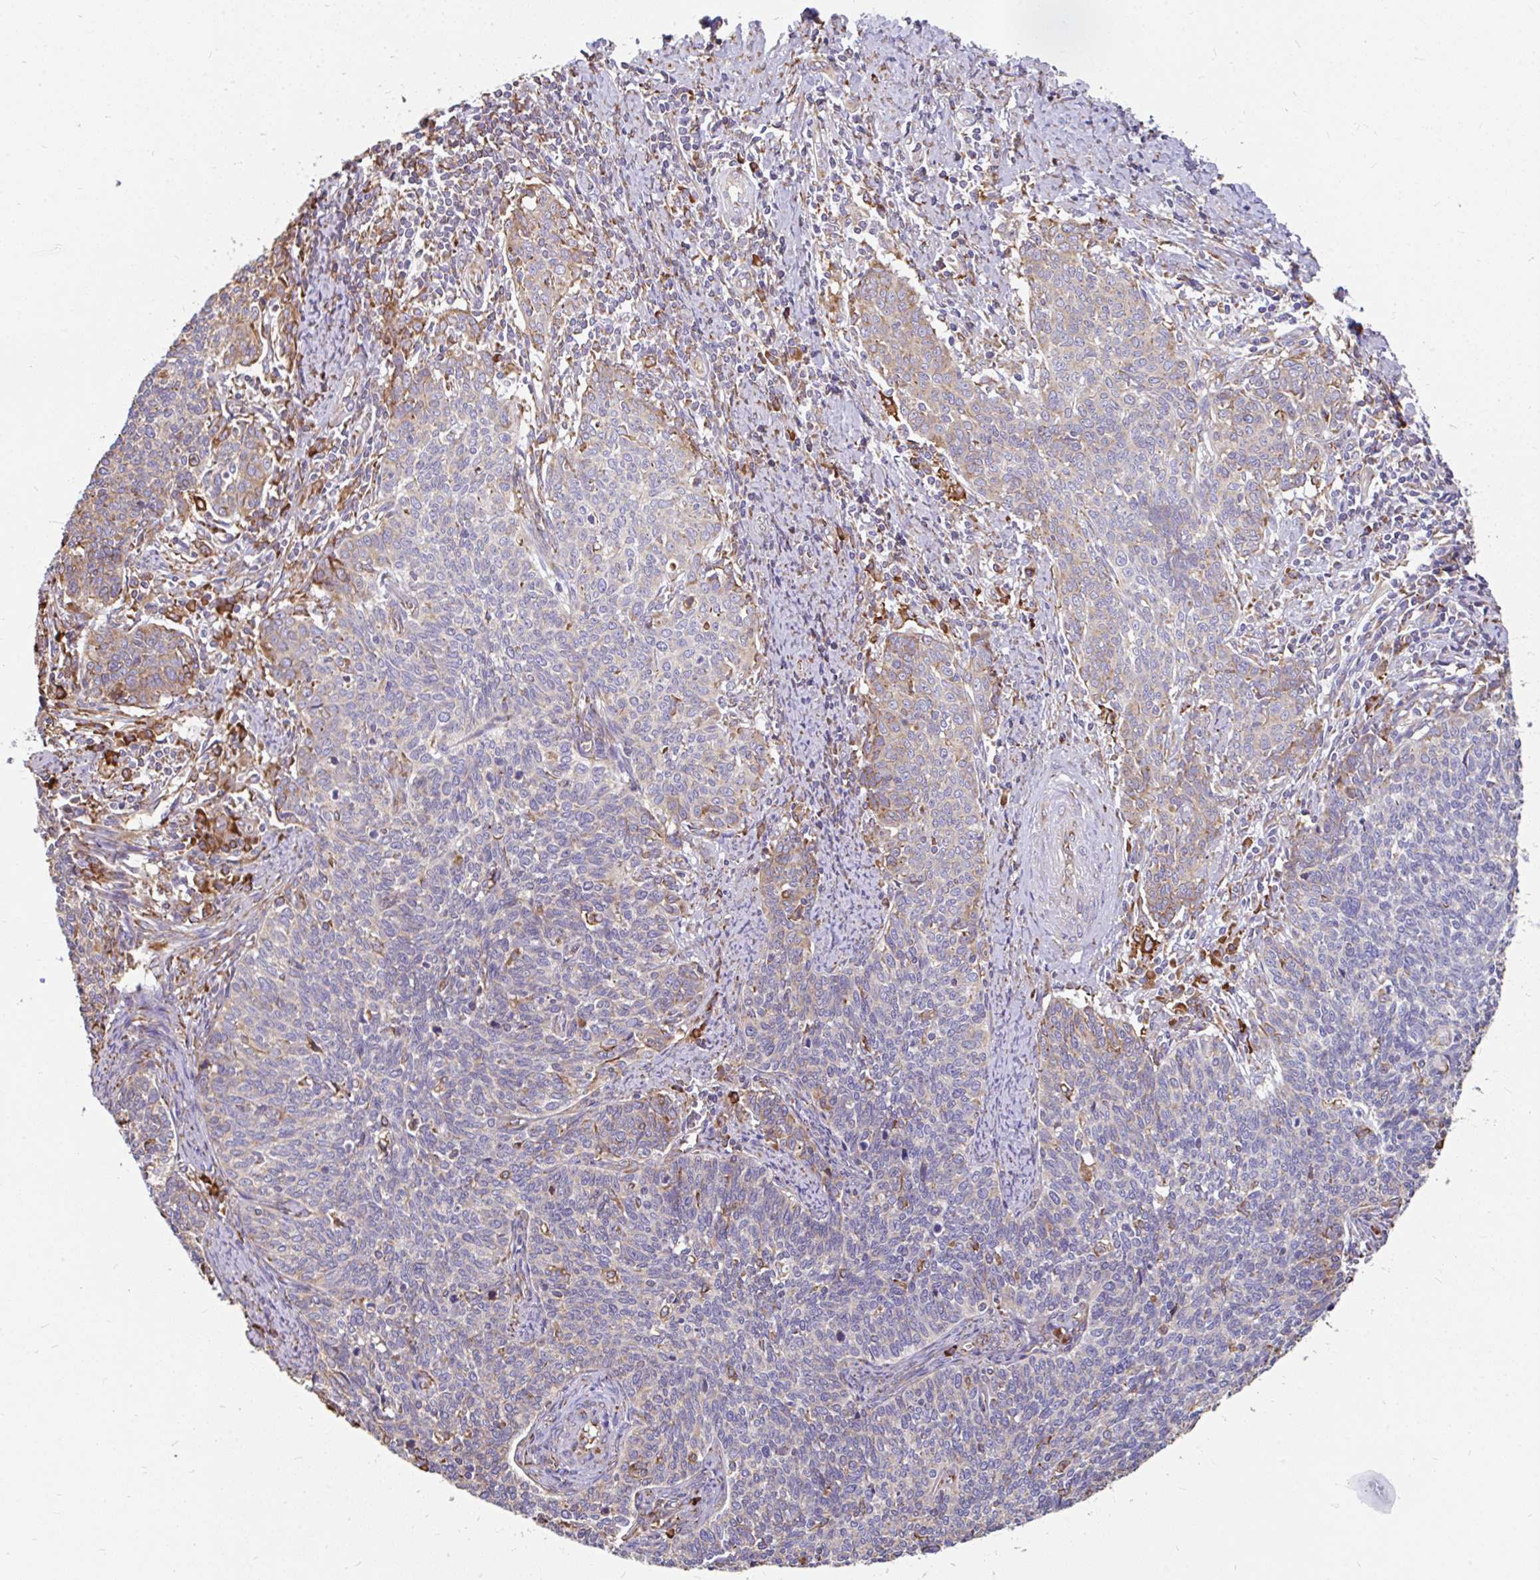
{"staining": {"intensity": "moderate", "quantity": "<25%", "location": "cytoplasmic/membranous"}, "tissue": "cervical cancer", "cell_type": "Tumor cells", "image_type": "cancer", "snomed": [{"axis": "morphology", "description": "Squamous cell carcinoma, NOS"}, {"axis": "topography", "description": "Cervix"}], "caption": "Immunohistochemical staining of human cervical squamous cell carcinoma displays moderate cytoplasmic/membranous protein positivity in approximately <25% of tumor cells. Nuclei are stained in blue.", "gene": "EML5", "patient": {"sex": "female", "age": 39}}